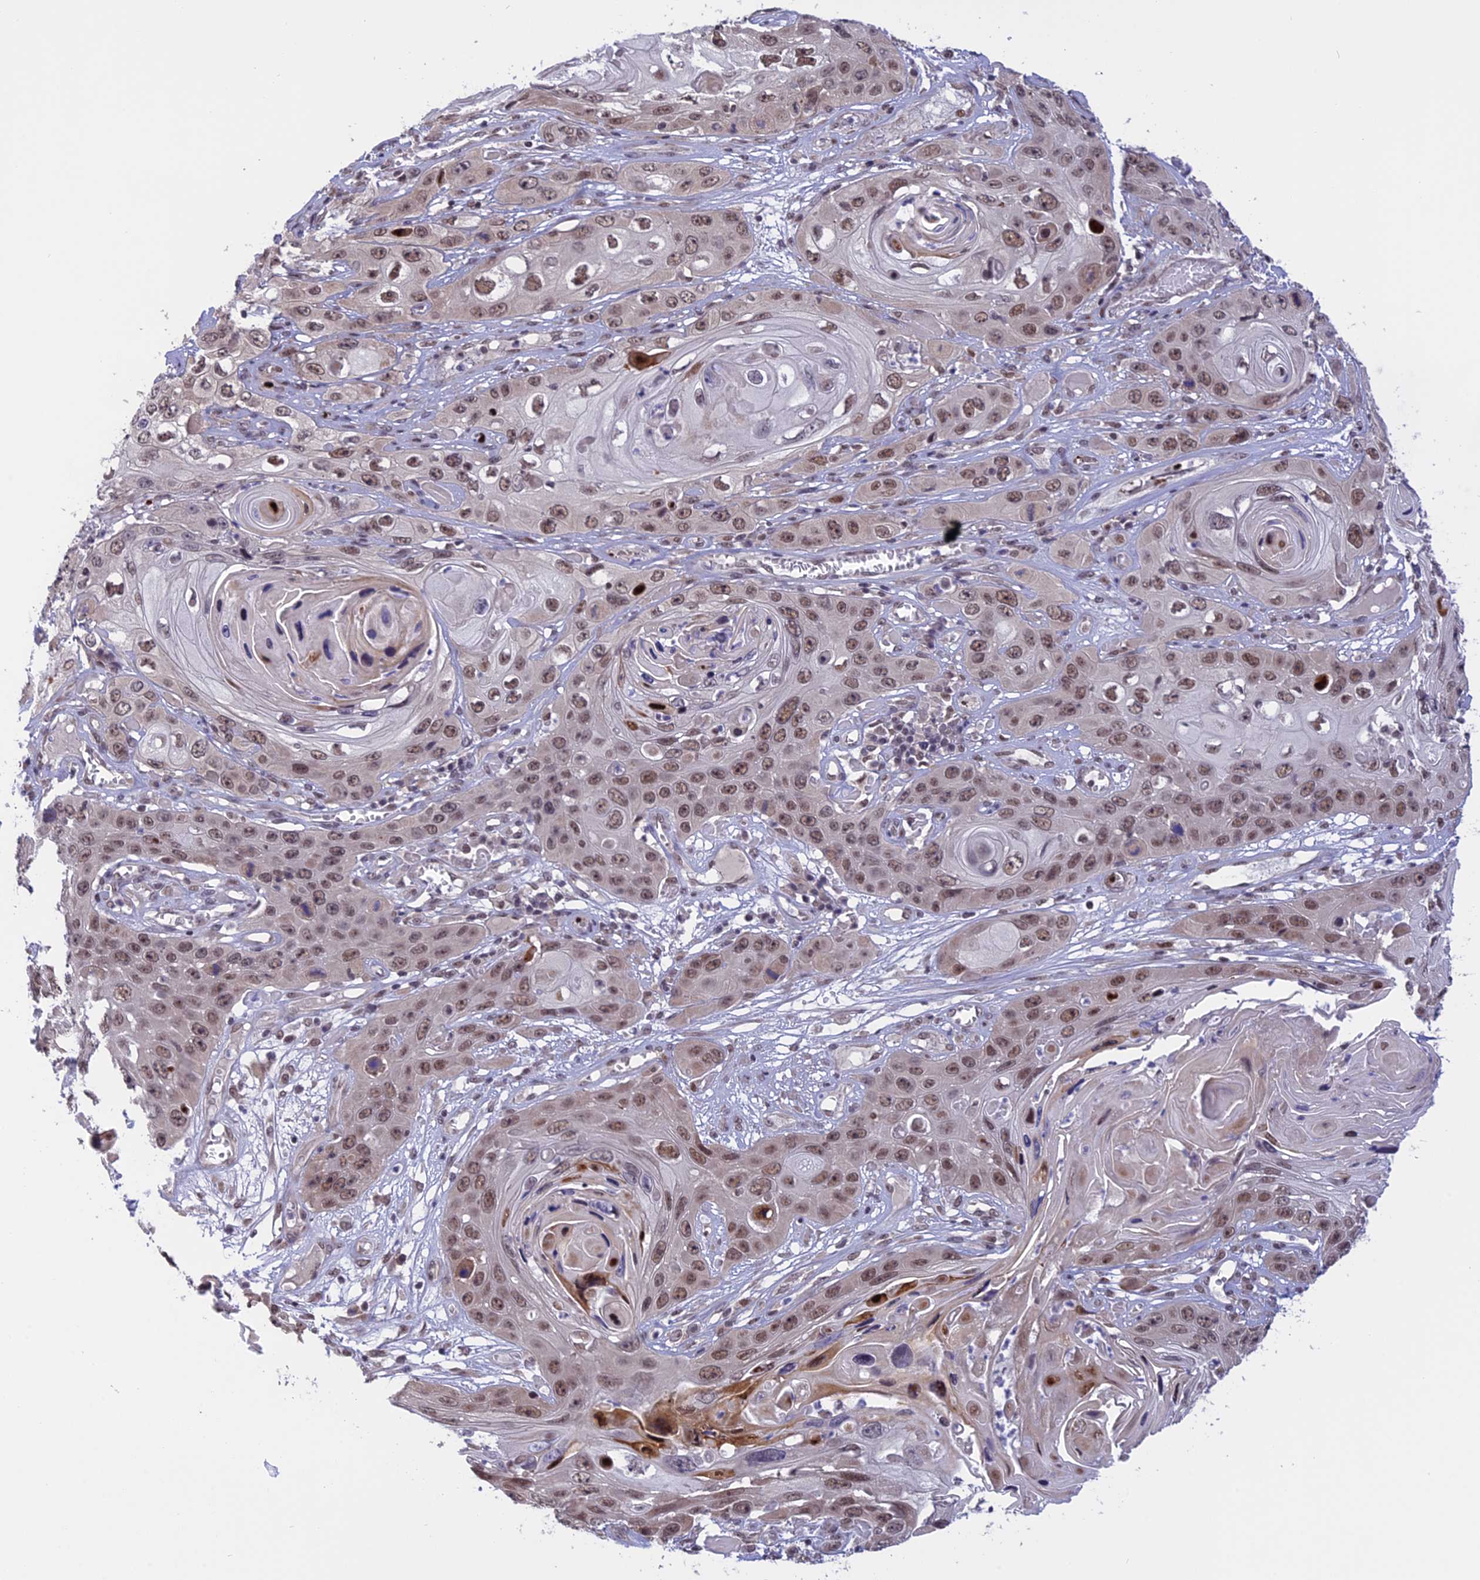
{"staining": {"intensity": "moderate", "quantity": ">75%", "location": "nuclear"}, "tissue": "skin cancer", "cell_type": "Tumor cells", "image_type": "cancer", "snomed": [{"axis": "morphology", "description": "Squamous cell carcinoma, NOS"}, {"axis": "topography", "description": "Skin"}], "caption": "Immunohistochemical staining of human skin cancer (squamous cell carcinoma) reveals medium levels of moderate nuclear staining in about >75% of tumor cells.", "gene": "POLR2C", "patient": {"sex": "male", "age": 55}}